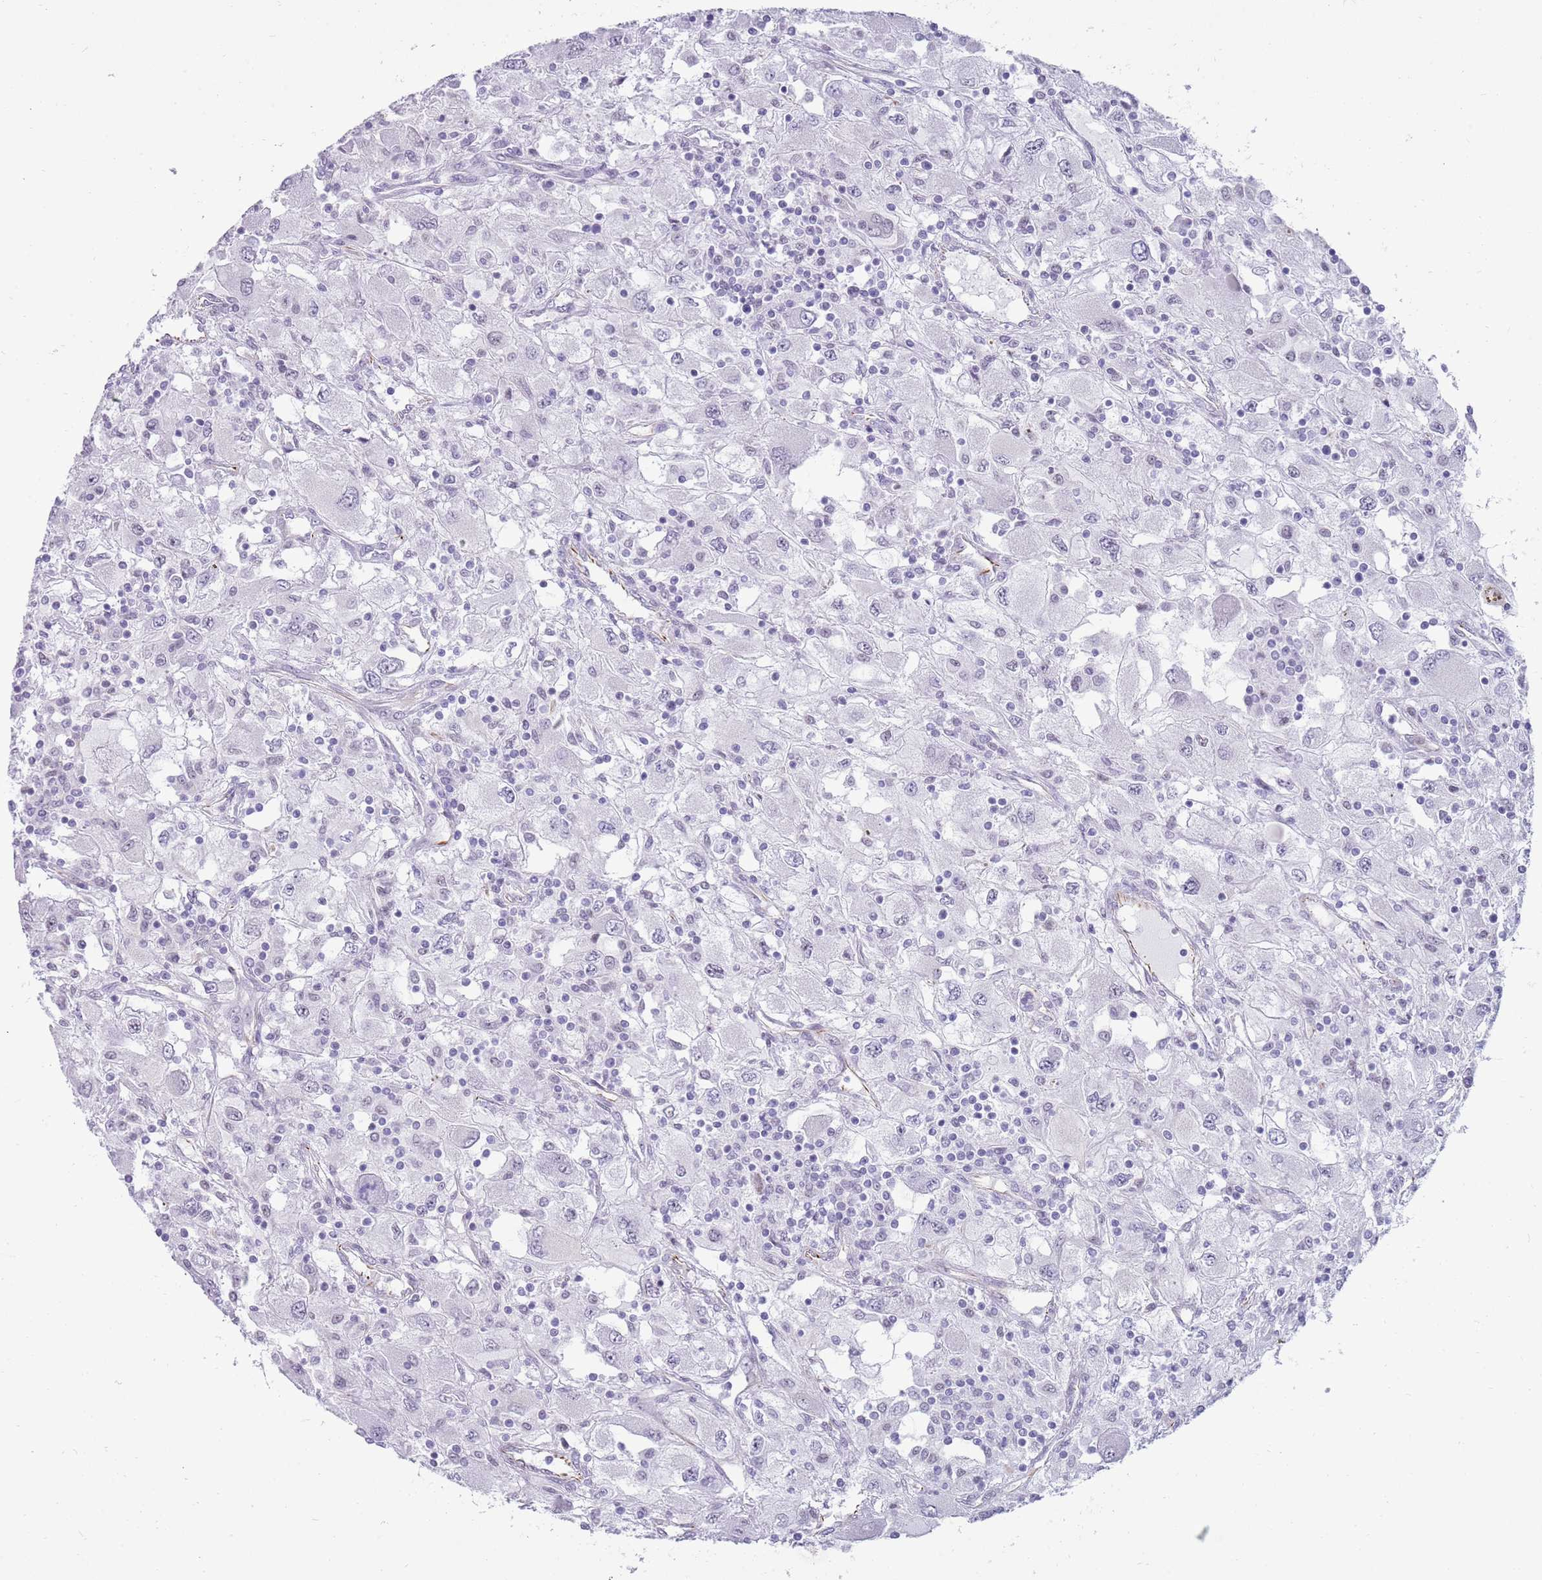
{"staining": {"intensity": "negative", "quantity": "none", "location": "none"}, "tissue": "renal cancer", "cell_type": "Tumor cells", "image_type": "cancer", "snomed": [{"axis": "morphology", "description": "Adenocarcinoma, NOS"}, {"axis": "topography", "description": "Kidney"}], "caption": "This is an immunohistochemistry (IHC) photomicrograph of renal cancer. There is no positivity in tumor cells.", "gene": "NBPF3", "patient": {"sex": "female", "age": 67}}